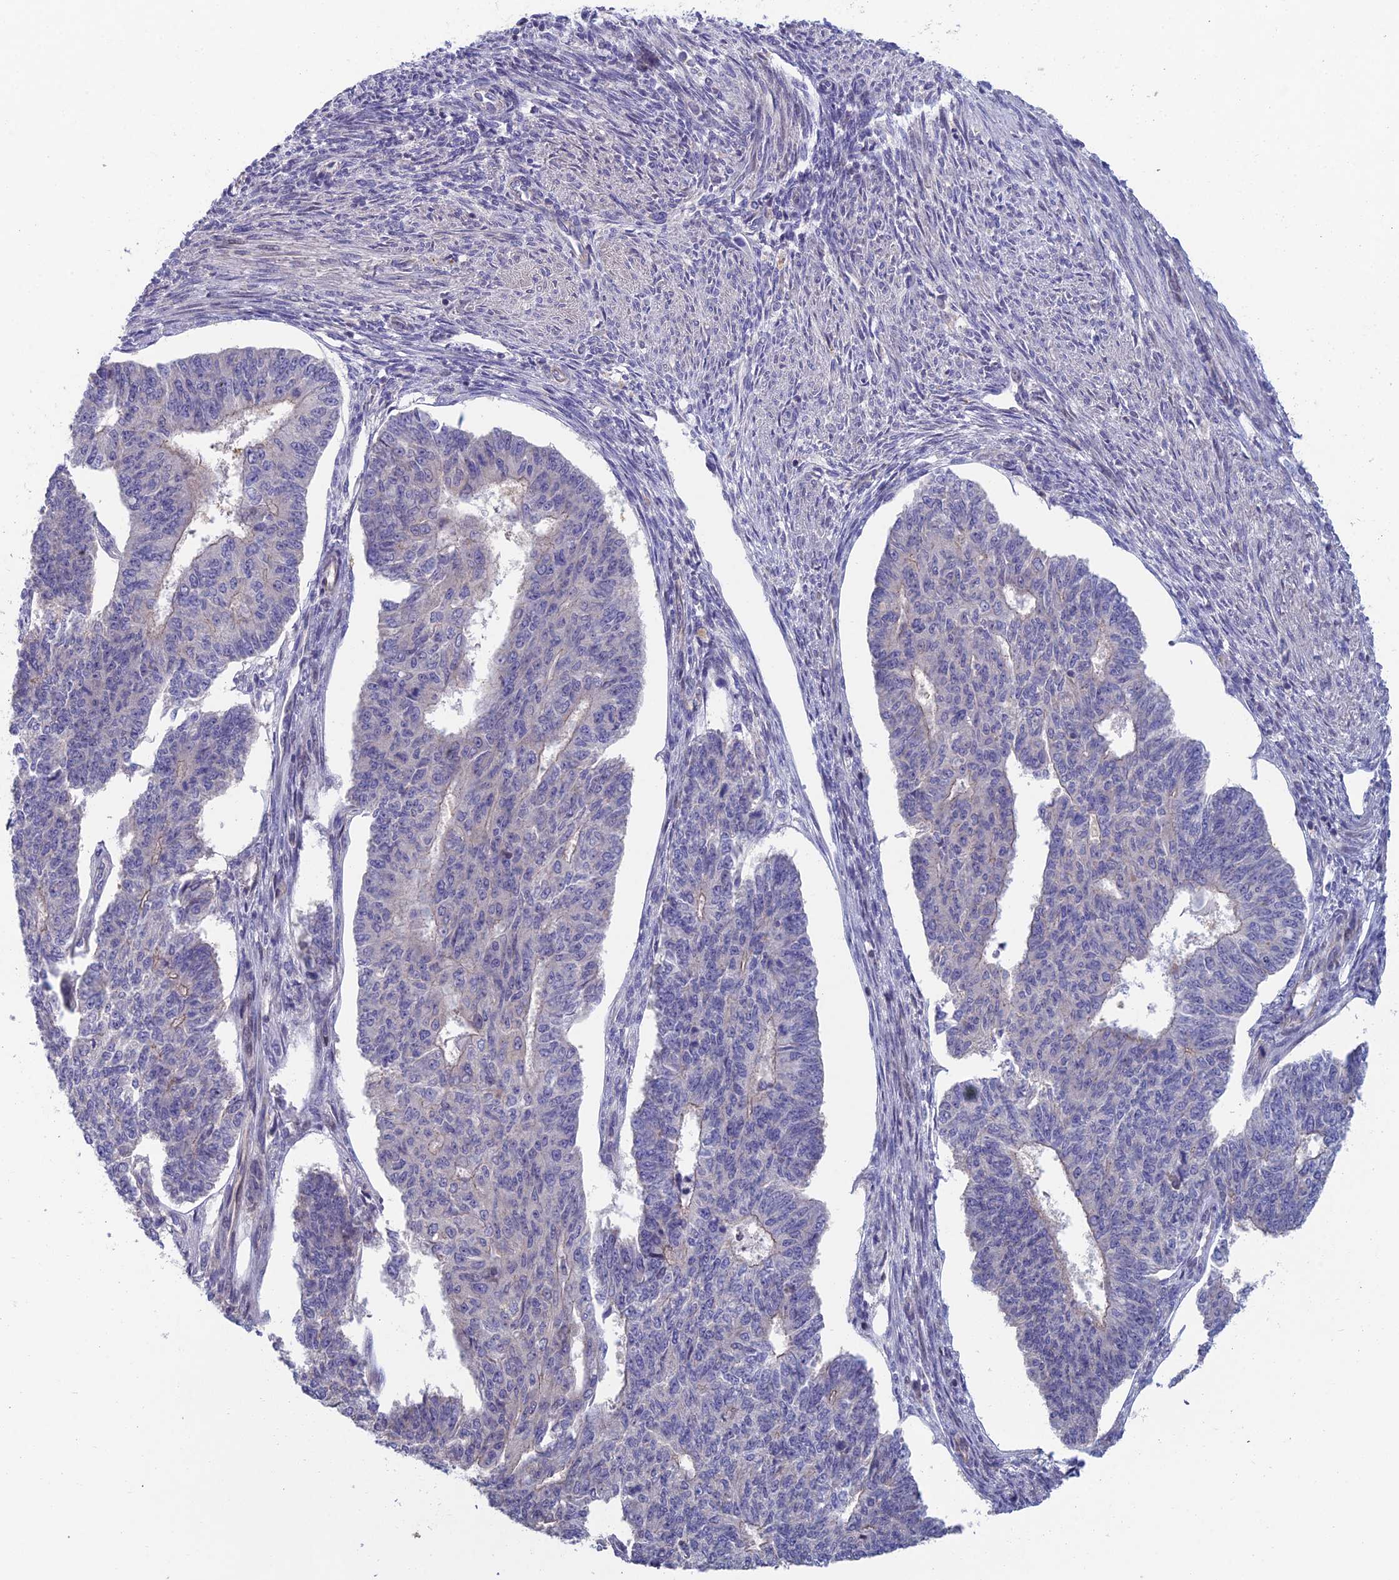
{"staining": {"intensity": "negative", "quantity": "none", "location": "none"}, "tissue": "endometrial cancer", "cell_type": "Tumor cells", "image_type": "cancer", "snomed": [{"axis": "morphology", "description": "Adenocarcinoma, NOS"}, {"axis": "topography", "description": "Endometrium"}], "caption": "This is an immunohistochemistry (IHC) histopathology image of human adenocarcinoma (endometrial). There is no expression in tumor cells.", "gene": "USP37", "patient": {"sex": "female", "age": 32}}